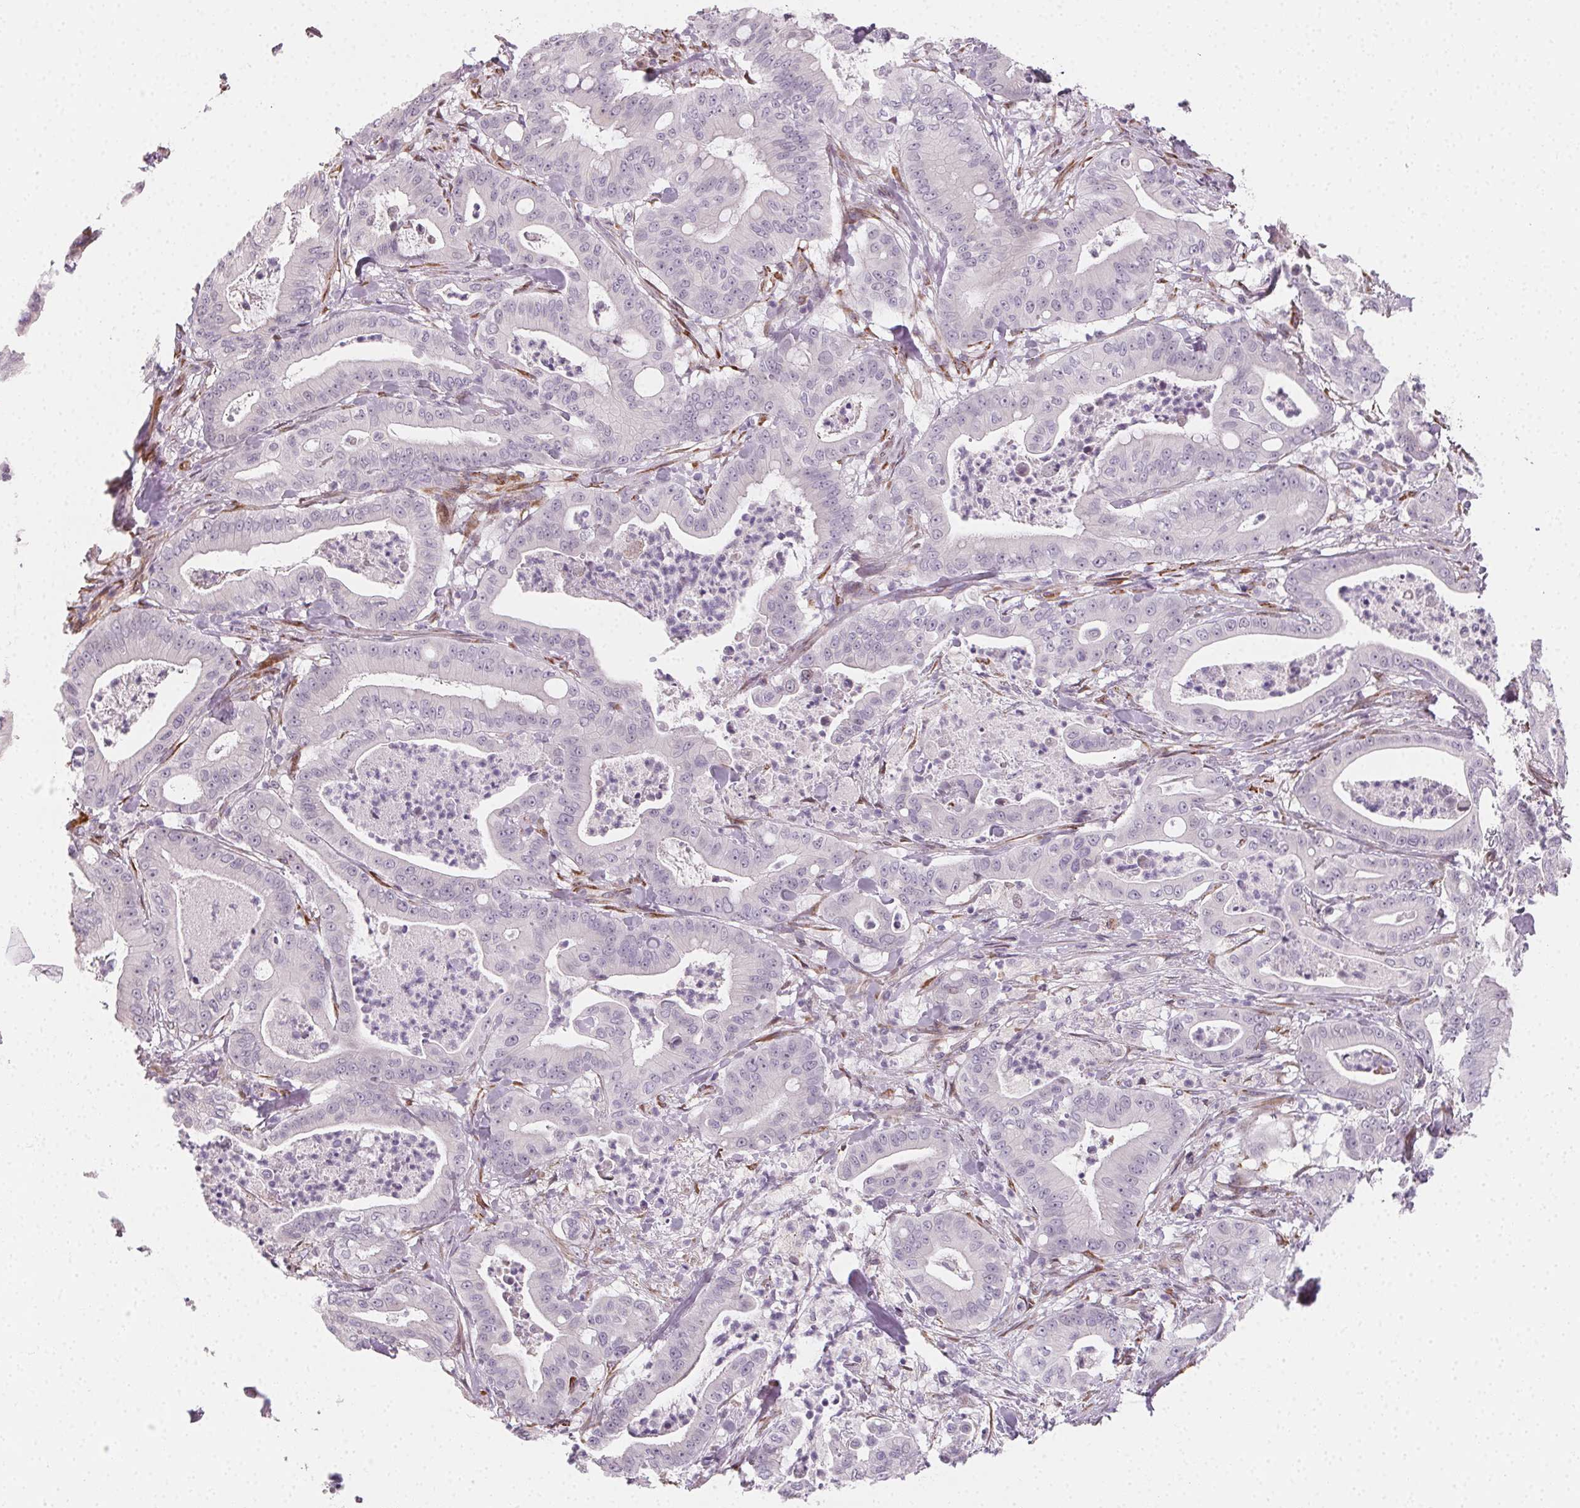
{"staining": {"intensity": "negative", "quantity": "none", "location": "none"}, "tissue": "pancreatic cancer", "cell_type": "Tumor cells", "image_type": "cancer", "snomed": [{"axis": "morphology", "description": "Adenocarcinoma, NOS"}, {"axis": "topography", "description": "Pancreas"}], "caption": "High power microscopy histopathology image of an IHC photomicrograph of pancreatic adenocarcinoma, revealing no significant positivity in tumor cells.", "gene": "CCDC96", "patient": {"sex": "male", "age": 71}}